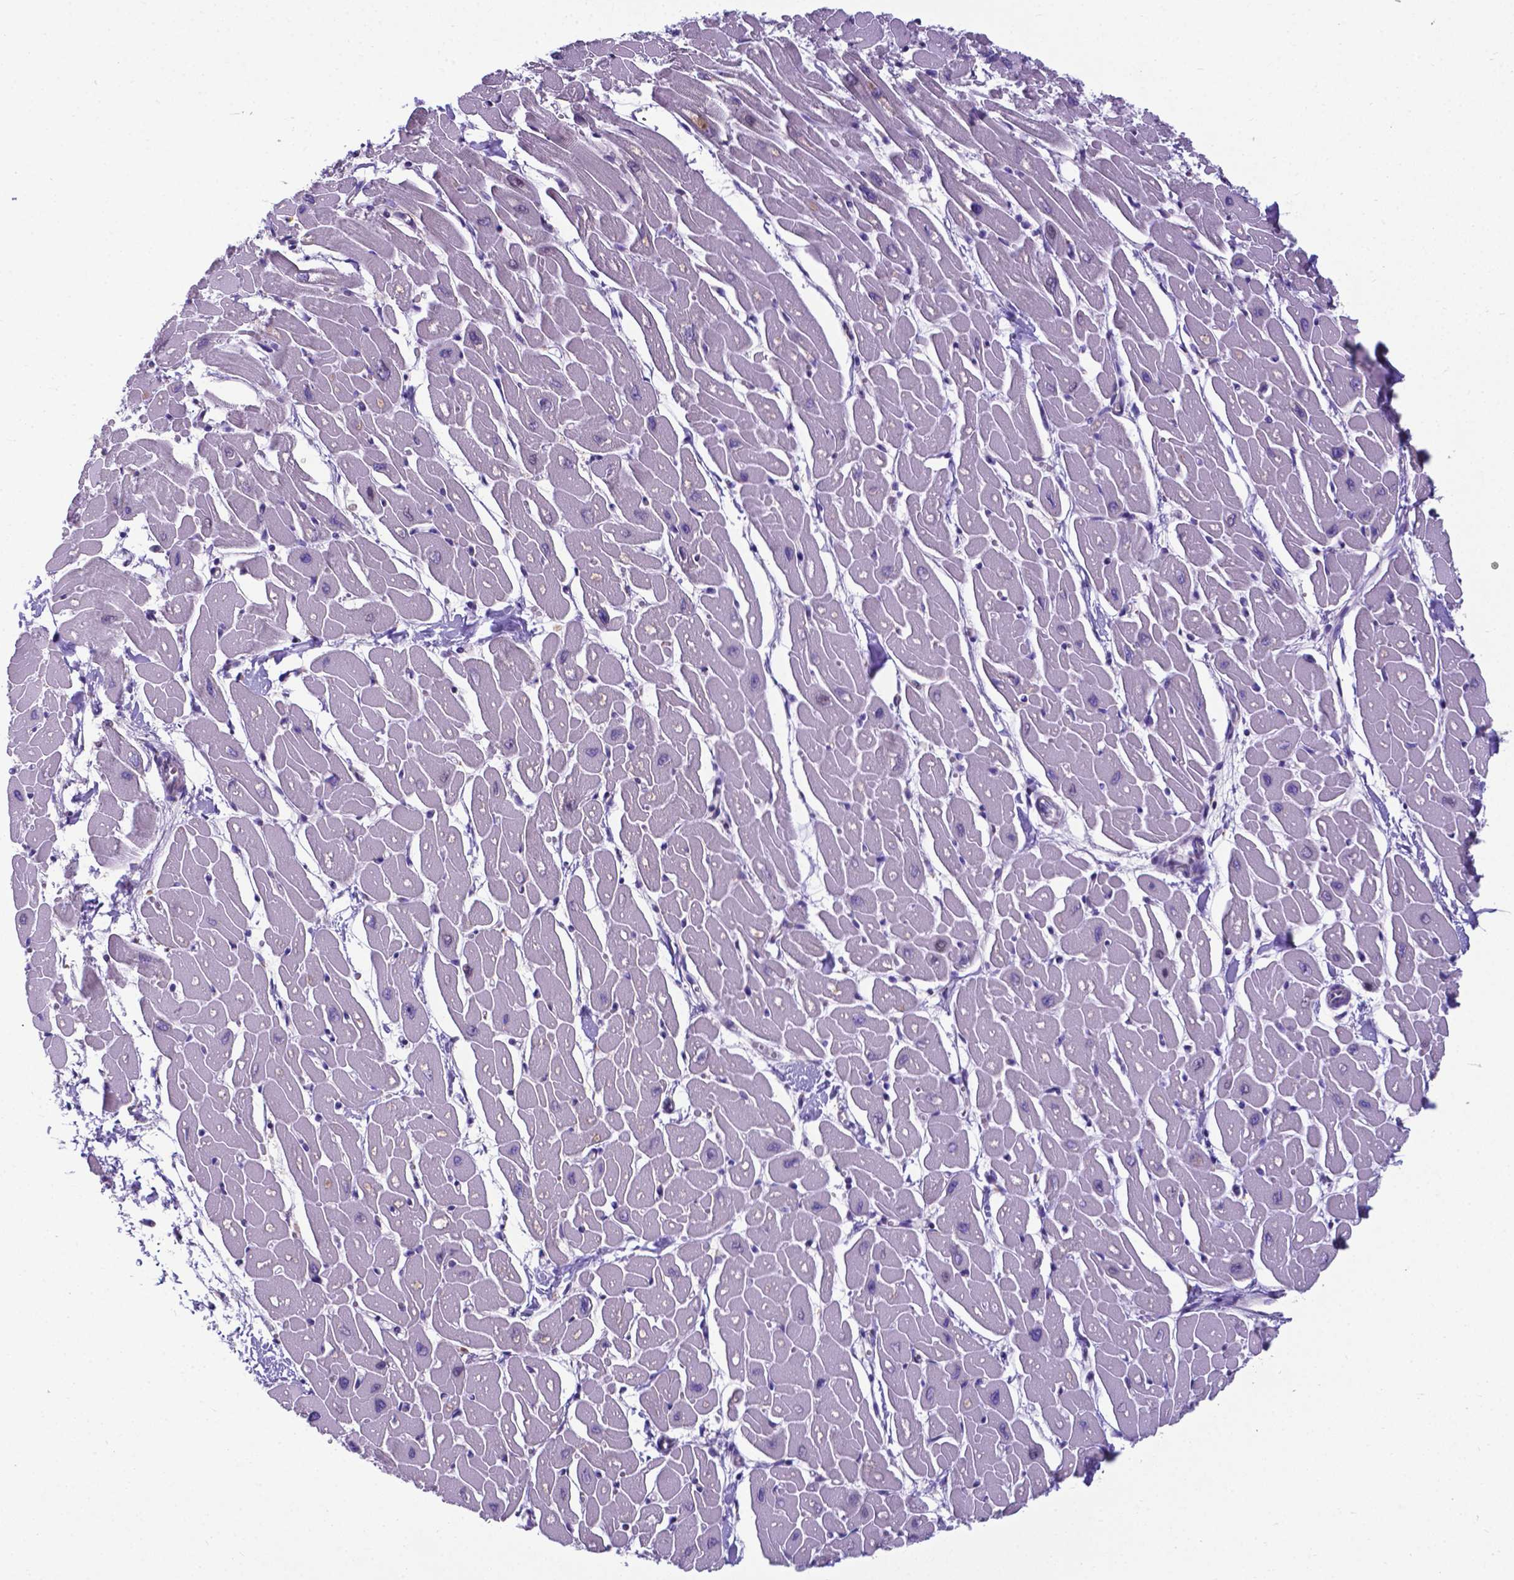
{"staining": {"intensity": "negative", "quantity": "none", "location": "none"}, "tissue": "heart muscle", "cell_type": "Cardiomyocytes", "image_type": "normal", "snomed": [{"axis": "morphology", "description": "Normal tissue, NOS"}, {"axis": "topography", "description": "Heart"}], "caption": "IHC of normal heart muscle shows no positivity in cardiomyocytes.", "gene": "RPL6", "patient": {"sex": "male", "age": 57}}